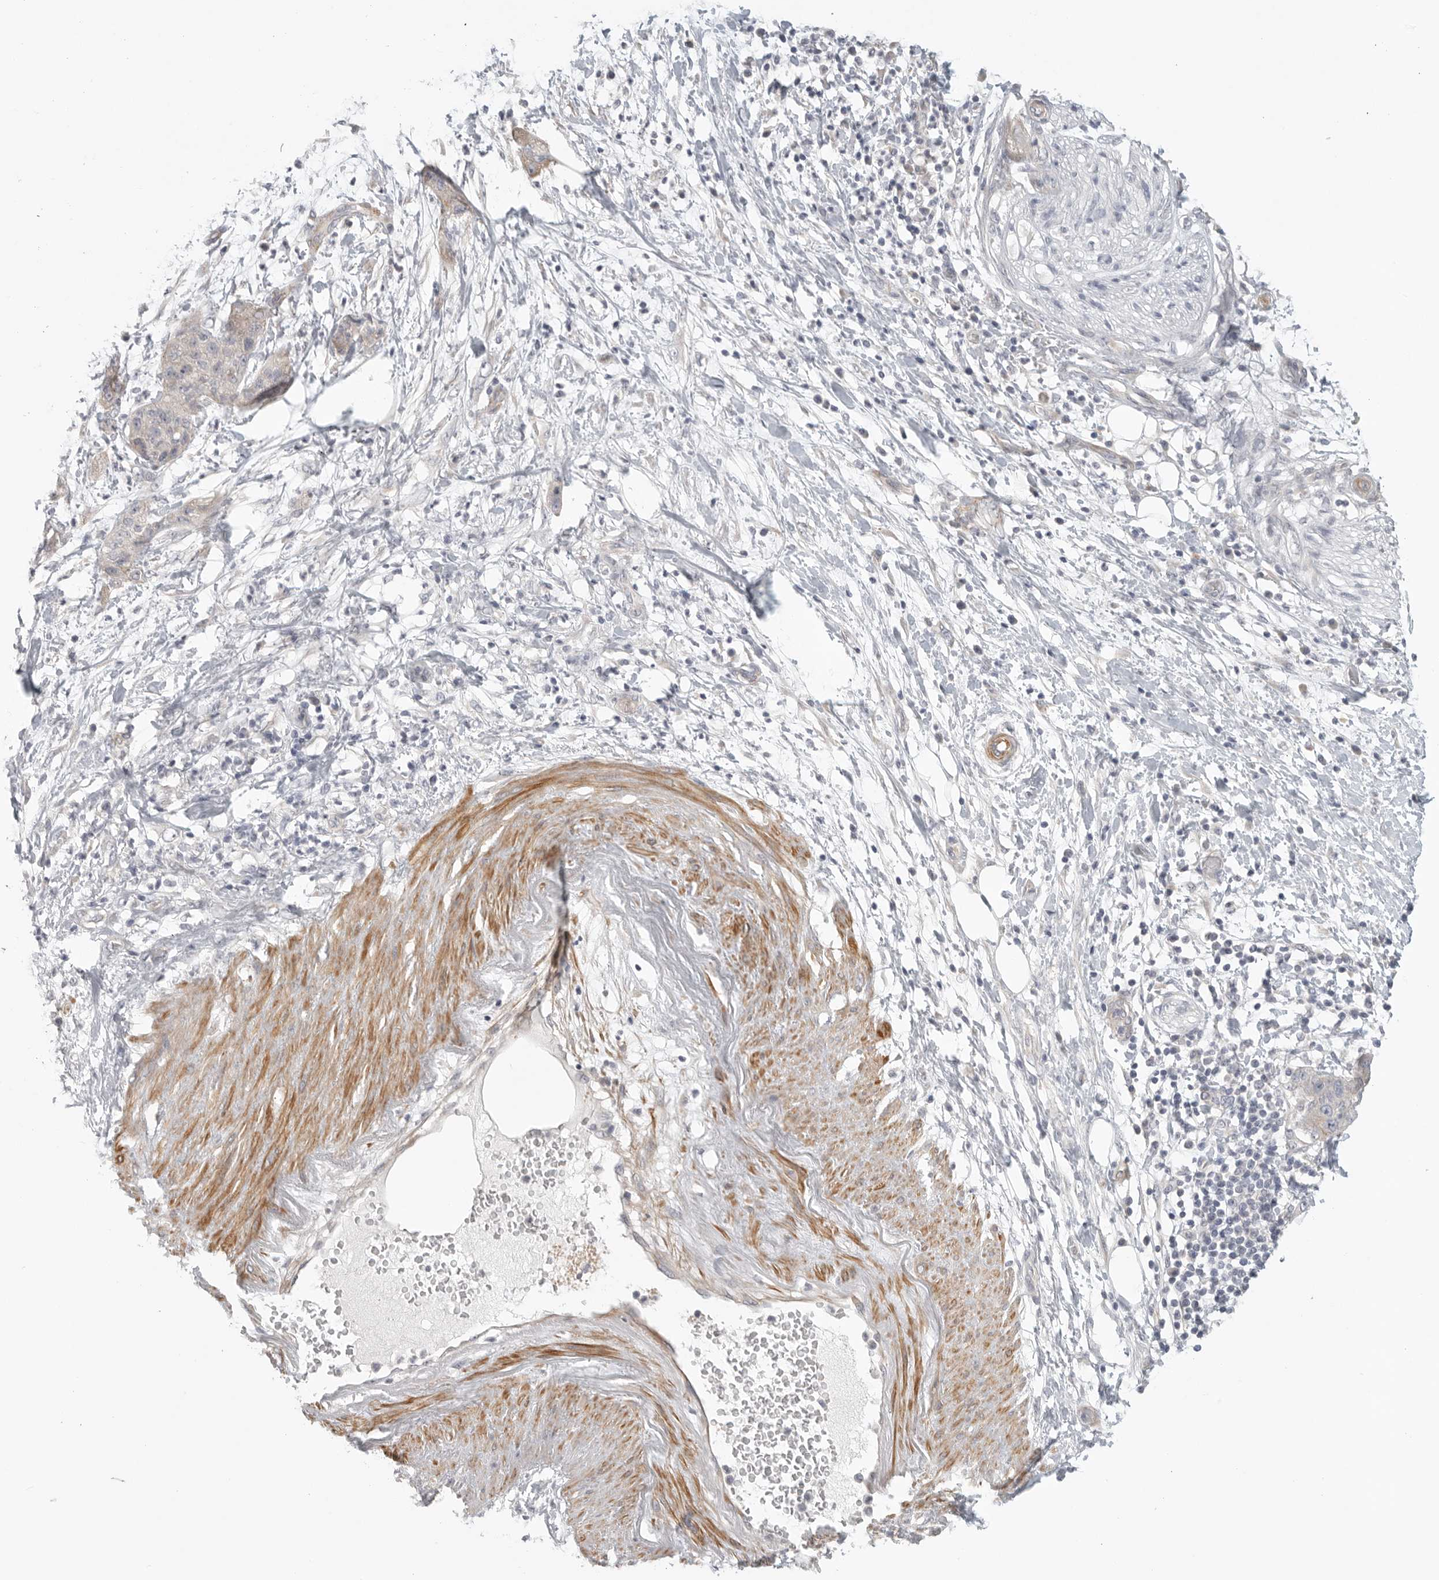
{"staining": {"intensity": "negative", "quantity": "none", "location": "none"}, "tissue": "pancreatic cancer", "cell_type": "Tumor cells", "image_type": "cancer", "snomed": [{"axis": "morphology", "description": "Adenocarcinoma, NOS"}, {"axis": "topography", "description": "Pancreas"}], "caption": "Pancreatic adenocarcinoma was stained to show a protein in brown. There is no significant expression in tumor cells.", "gene": "STAB2", "patient": {"sex": "female", "age": 78}}